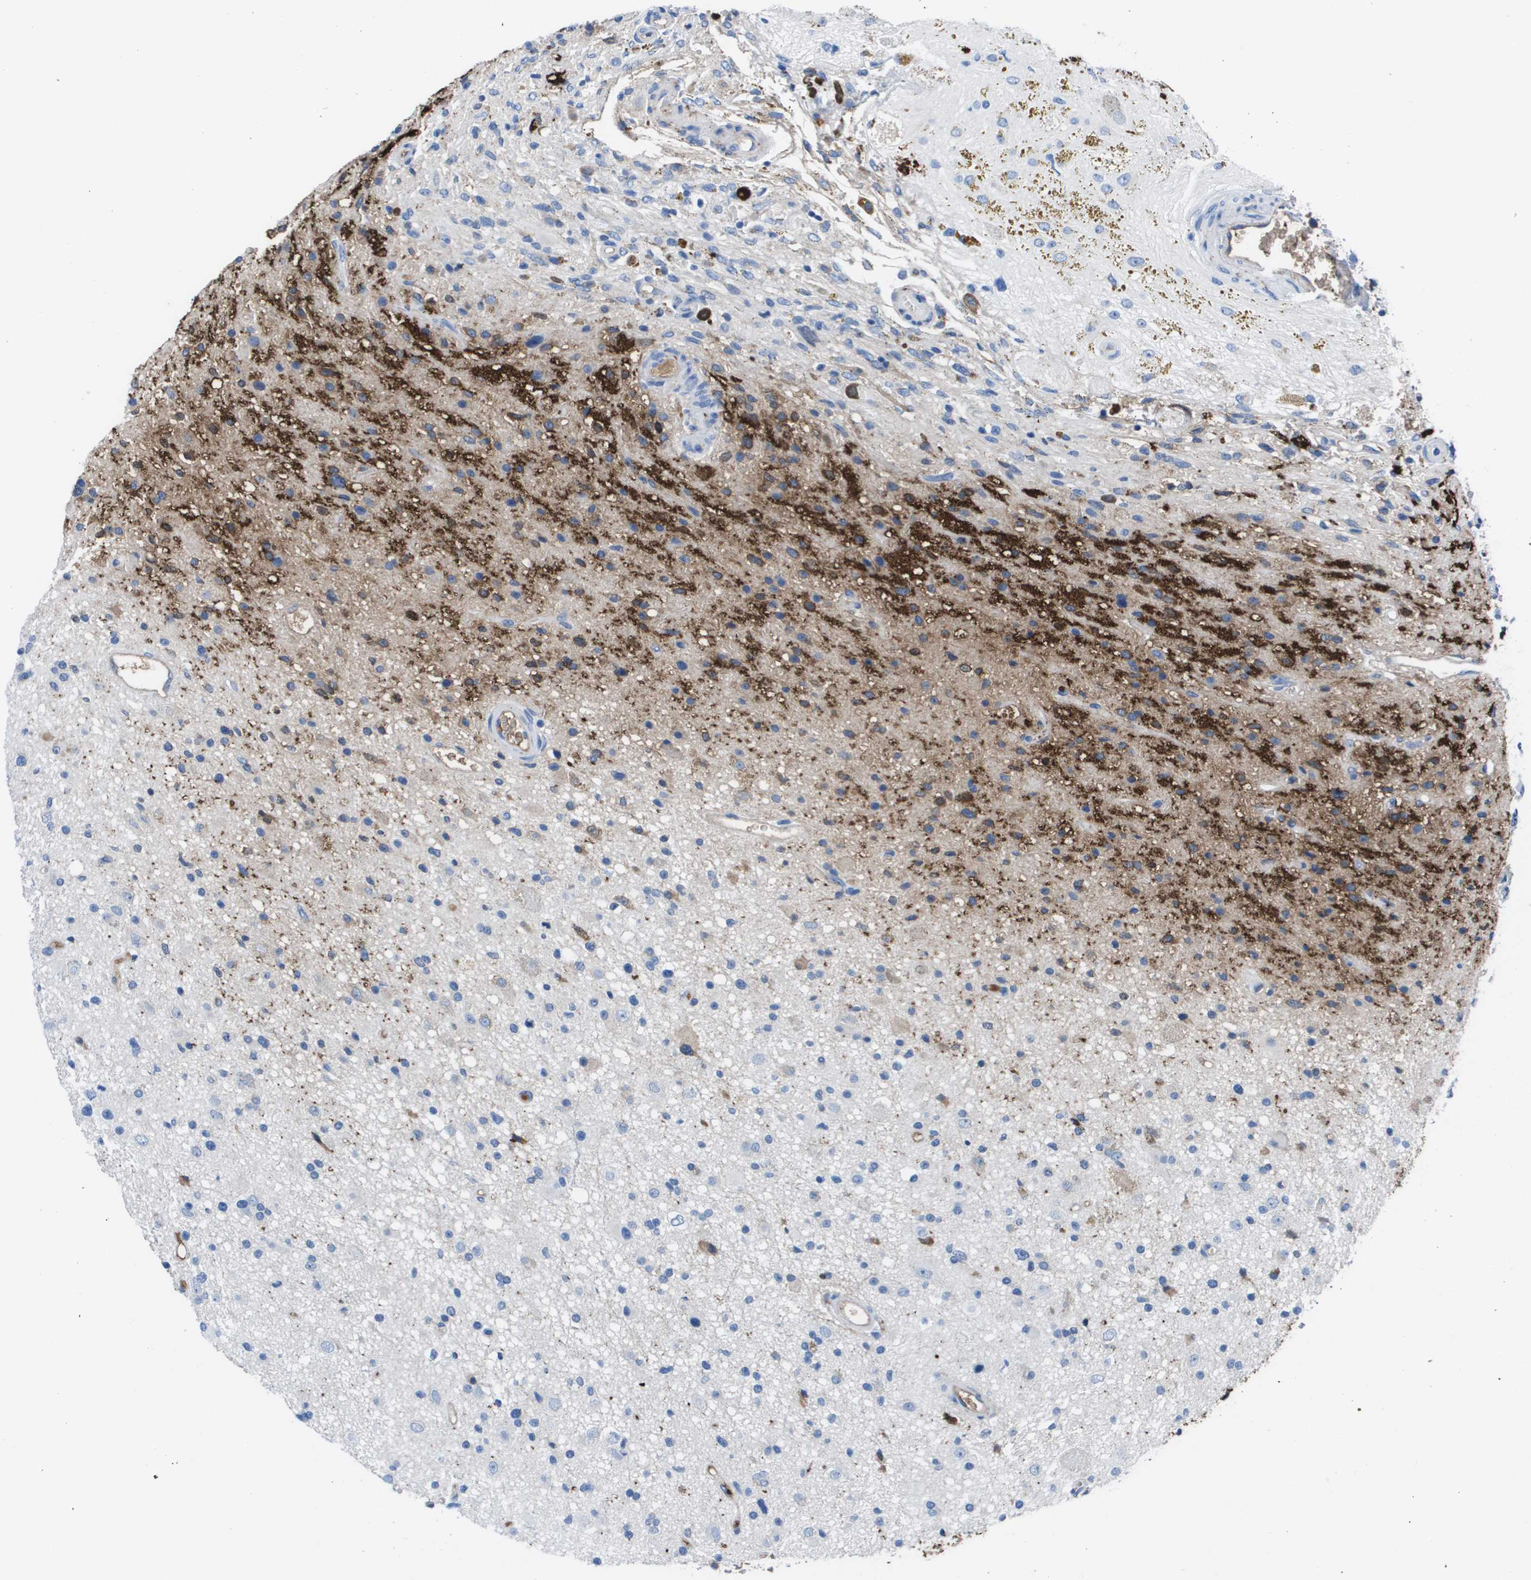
{"staining": {"intensity": "moderate", "quantity": "<25%", "location": "cytoplasmic/membranous"}, "tissue": "glioma", "cell_type": "Tumor cells", "image_type": "cancer", "snomed": [{"axis": "morphology", "description": "Glioma, malignant, High grade"}, {"axis": "topography", "description": "Brain"}], "caption": "Immunohistochemistry (IHC) (DAB) staining of high-grade glioma (malignant) reveals moderate cytoplasmic/membranous protein staining in approximately <25% of tumor cells. (Stains: DAB (3,3'-diaminobenzidine) in brown, nuclei in blue, Microscopy: brightfield microscopy at high magnification).", "gene": "VTN", "patient": {"sex": "male", "age": 33}}